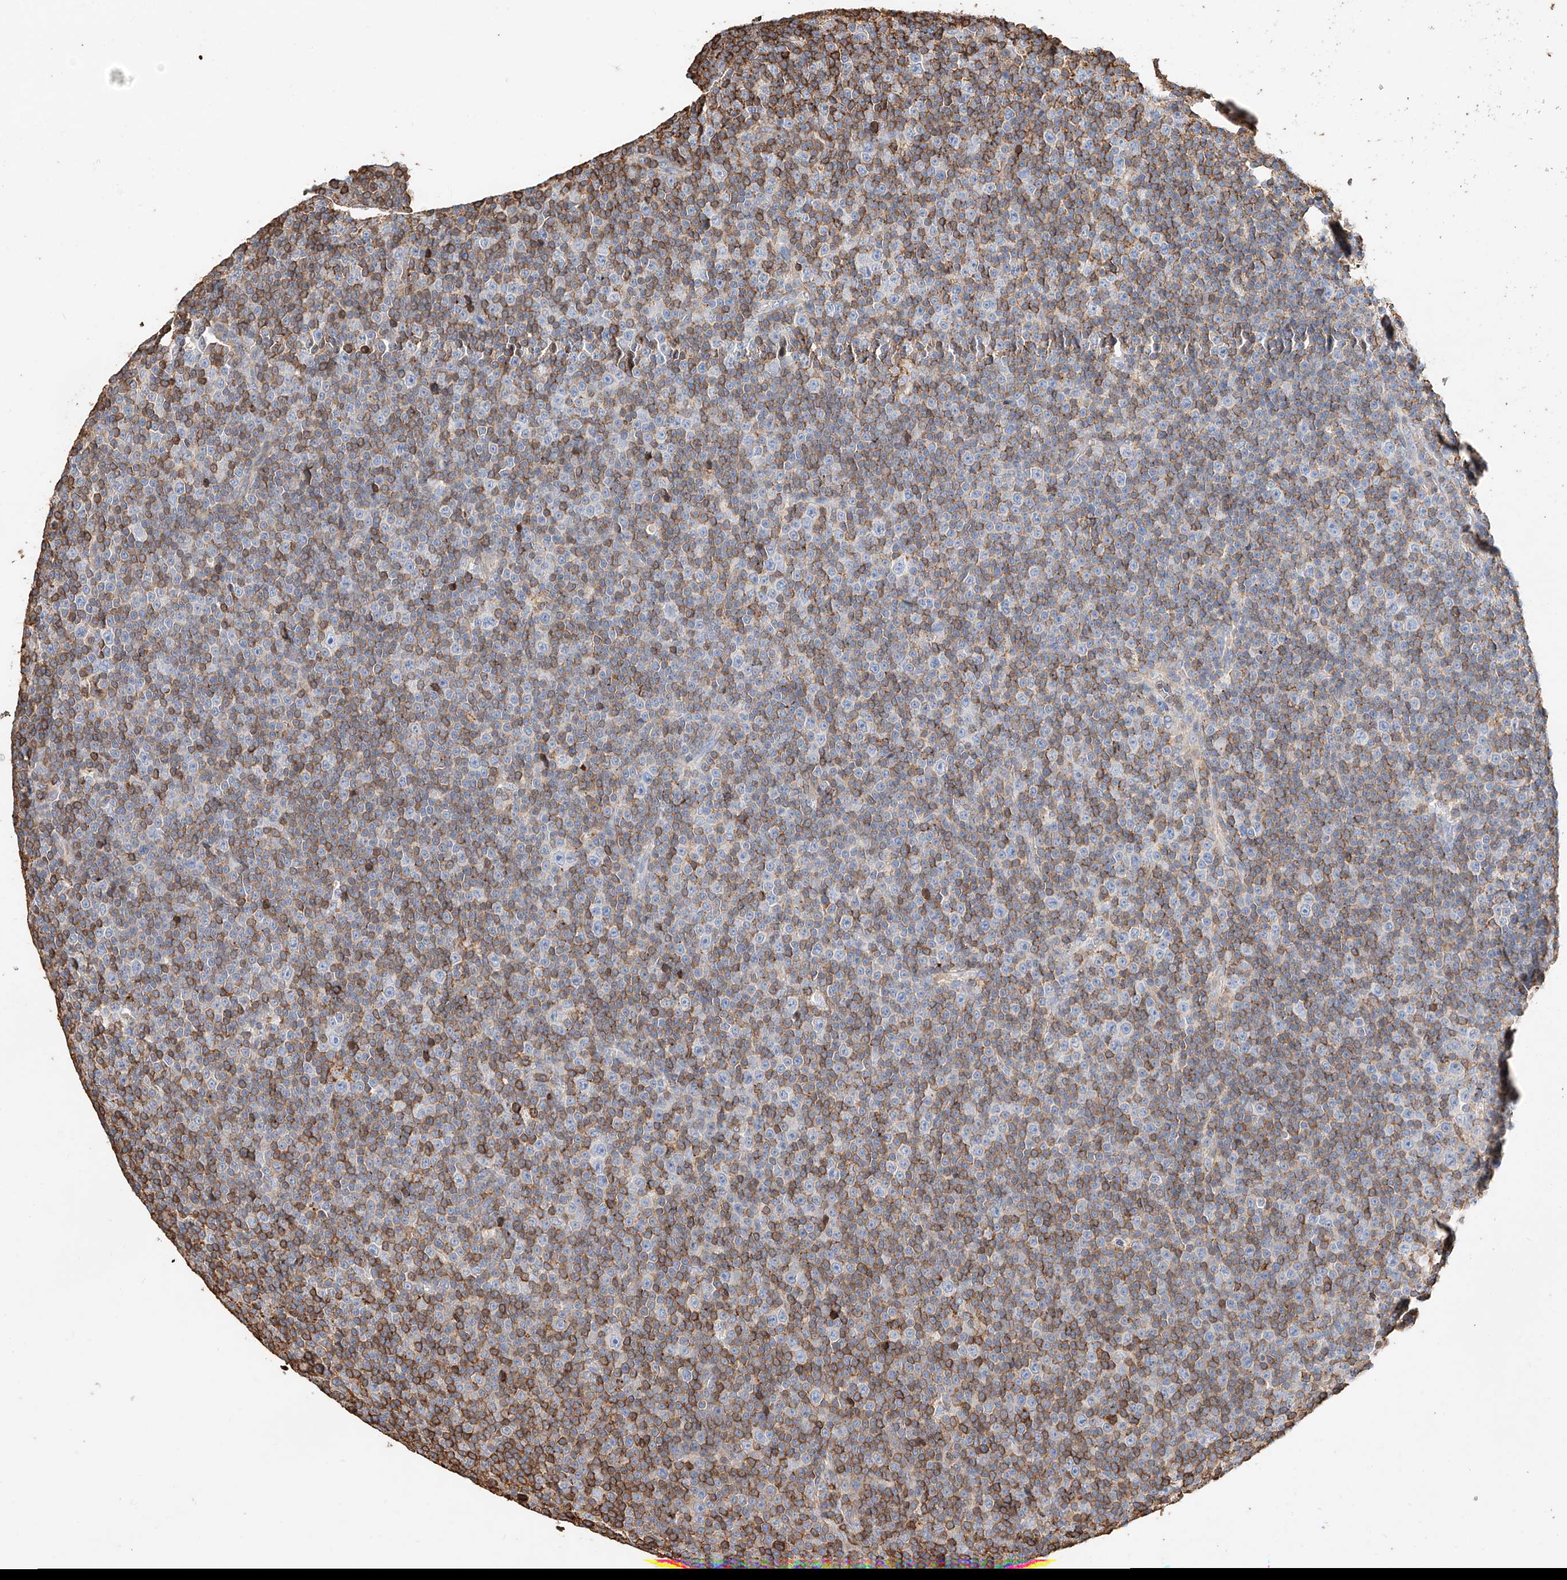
{"staining": {"intensity": "moderate", "quantity": "25%-75%", "location": "cytoplasmic/membranous"}, "tissue": "lymphoma", "cell_type": "Tumor cells", "image_type": "cancer", "snomed": [{"axis": "morphology", "description": "Malignant lymphoma, non-Hodgkin's type, Low grade"}, {"axis": "topography", "description": "Lymph node"}], "caption": "Human lymphoma stained with a protein marker shows moderate staining in tumor cells.", "gene": "WFS1", "patient": {"sex": "female", "age": 67}}